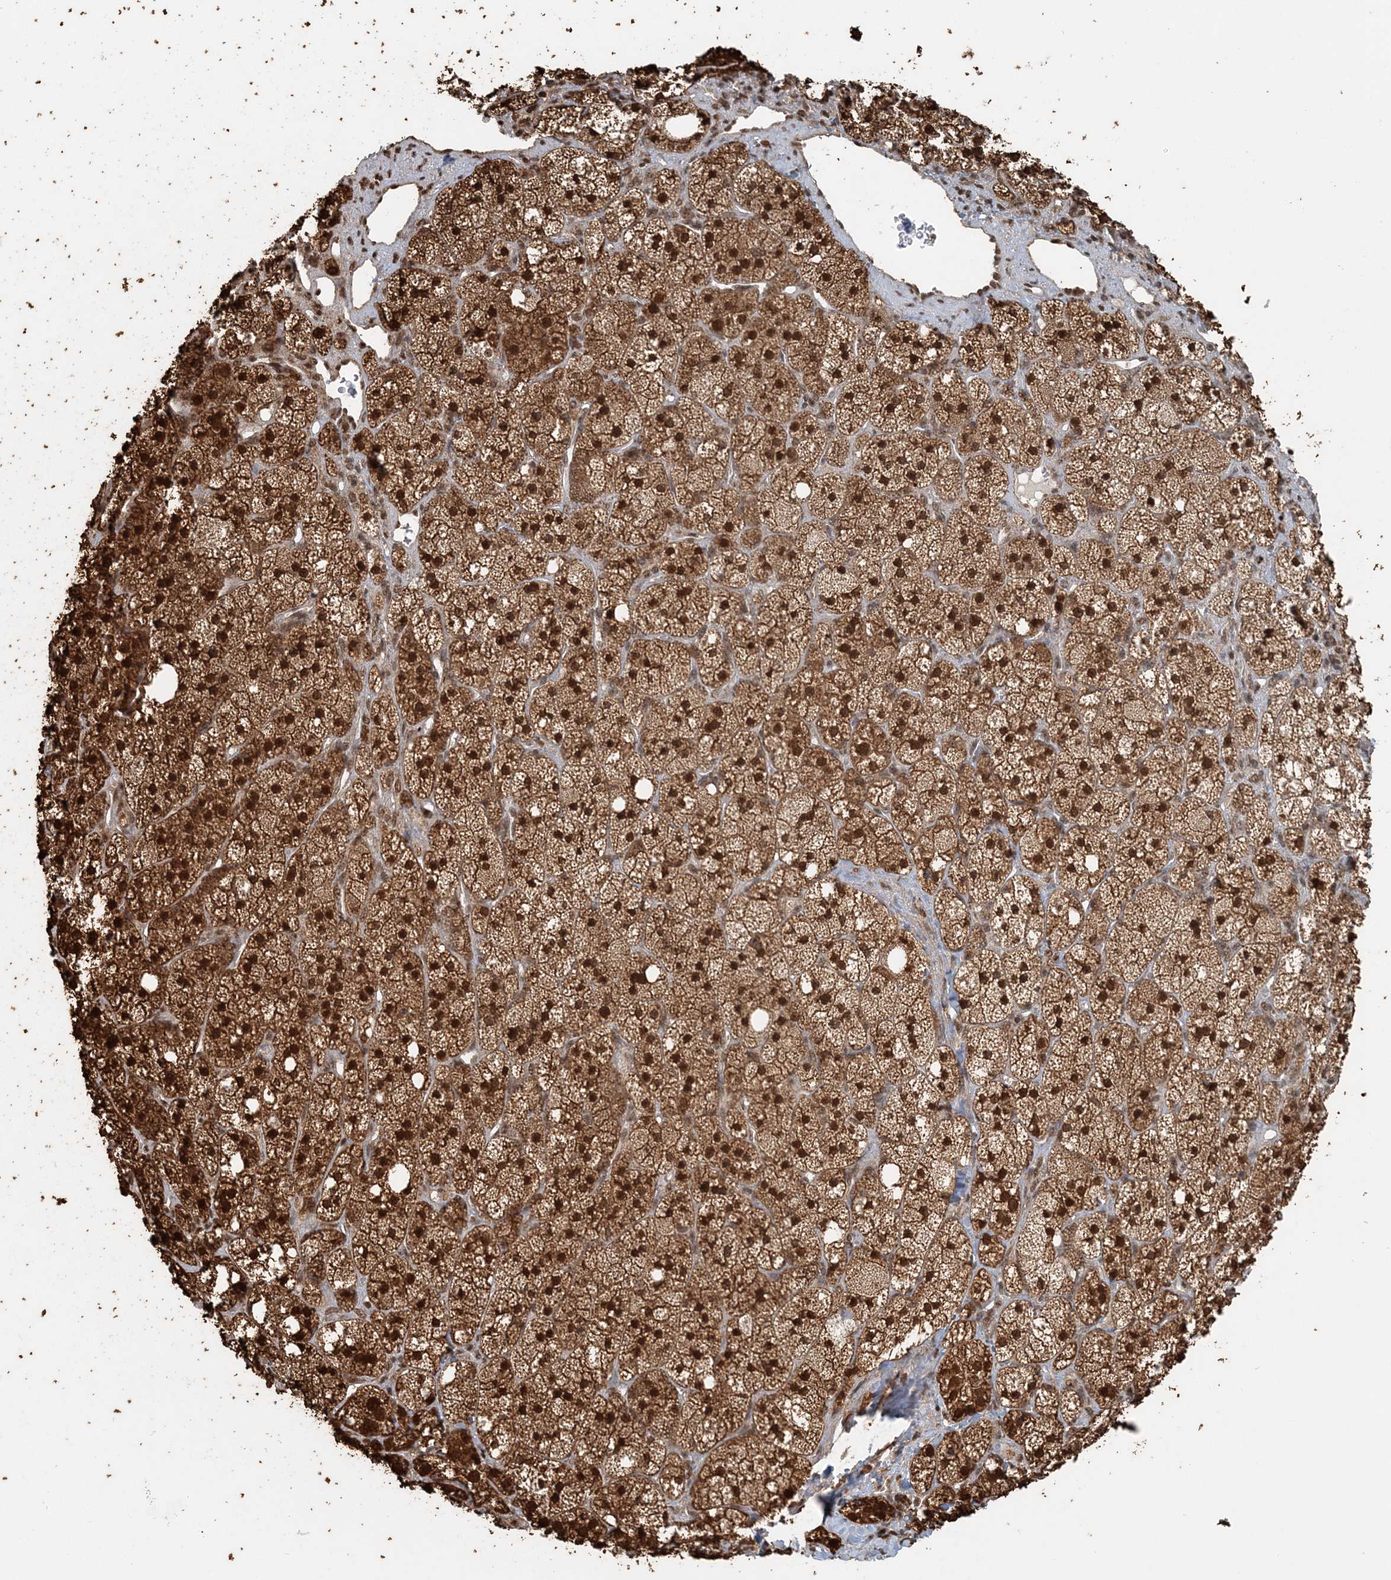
{"staining": {"intensity": "strong", "quantity": ">75%", "location": "cytoplasmic/membranous,nuclear"}, "tissue": "adrenal gland", "cell_type": "Glandular cells", "image_type": "normal", "snomed": [{"axis": "morphology", "description": "Normal tissue, NOS"}, {"axis": "topography", "description": "Adrenal gland"}], "caption": "Immunohistochemical staining of unremarkable human adrenal gland shows high levels of strong cytoplasmic/membranous,nuclear staining in about >75% of glandular cells.", "gene": "ARHGAP35", "patient": {"sex": "male", "age": 61}}